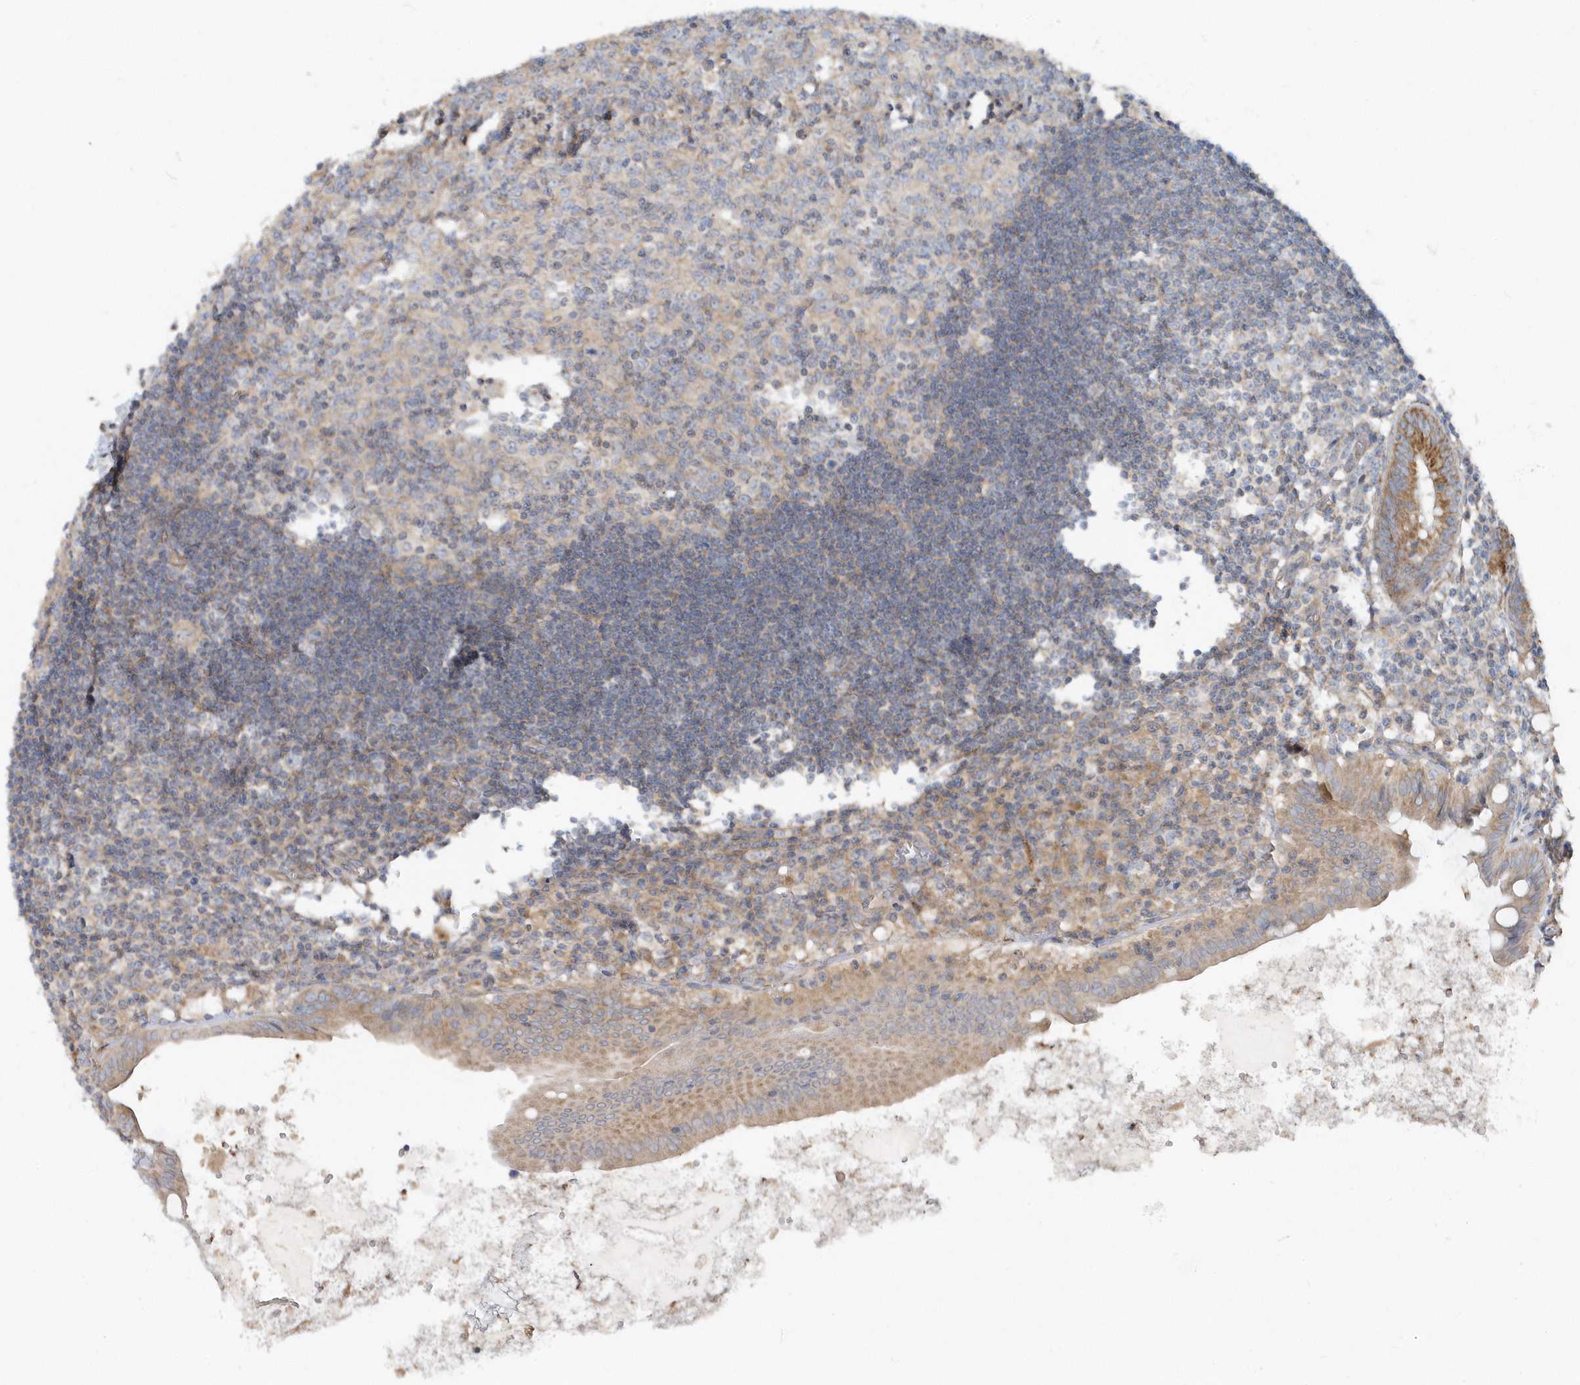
{"staining": {"intensity": "moderate", "quantity": "25%-75%", "location": "cytoplasmic/membranous"}, "tissue": "appendix", "cell_type": "Glandular cells", "image_type": "normal", "snomed": [{"axis": "morphology", "description": "Normal tissue, NOS"}, {"axis": "topography", "description": "Appendix"}], "caption": "The histopathology image displays immunohistochemical staining of unremarkable appendix. There is moderate cytoplasmic/membranous expression is present in approximately 25%-75% of glandular cells.", "gene": "LEXM", "patient": {"sex": "female", "age": 54}}